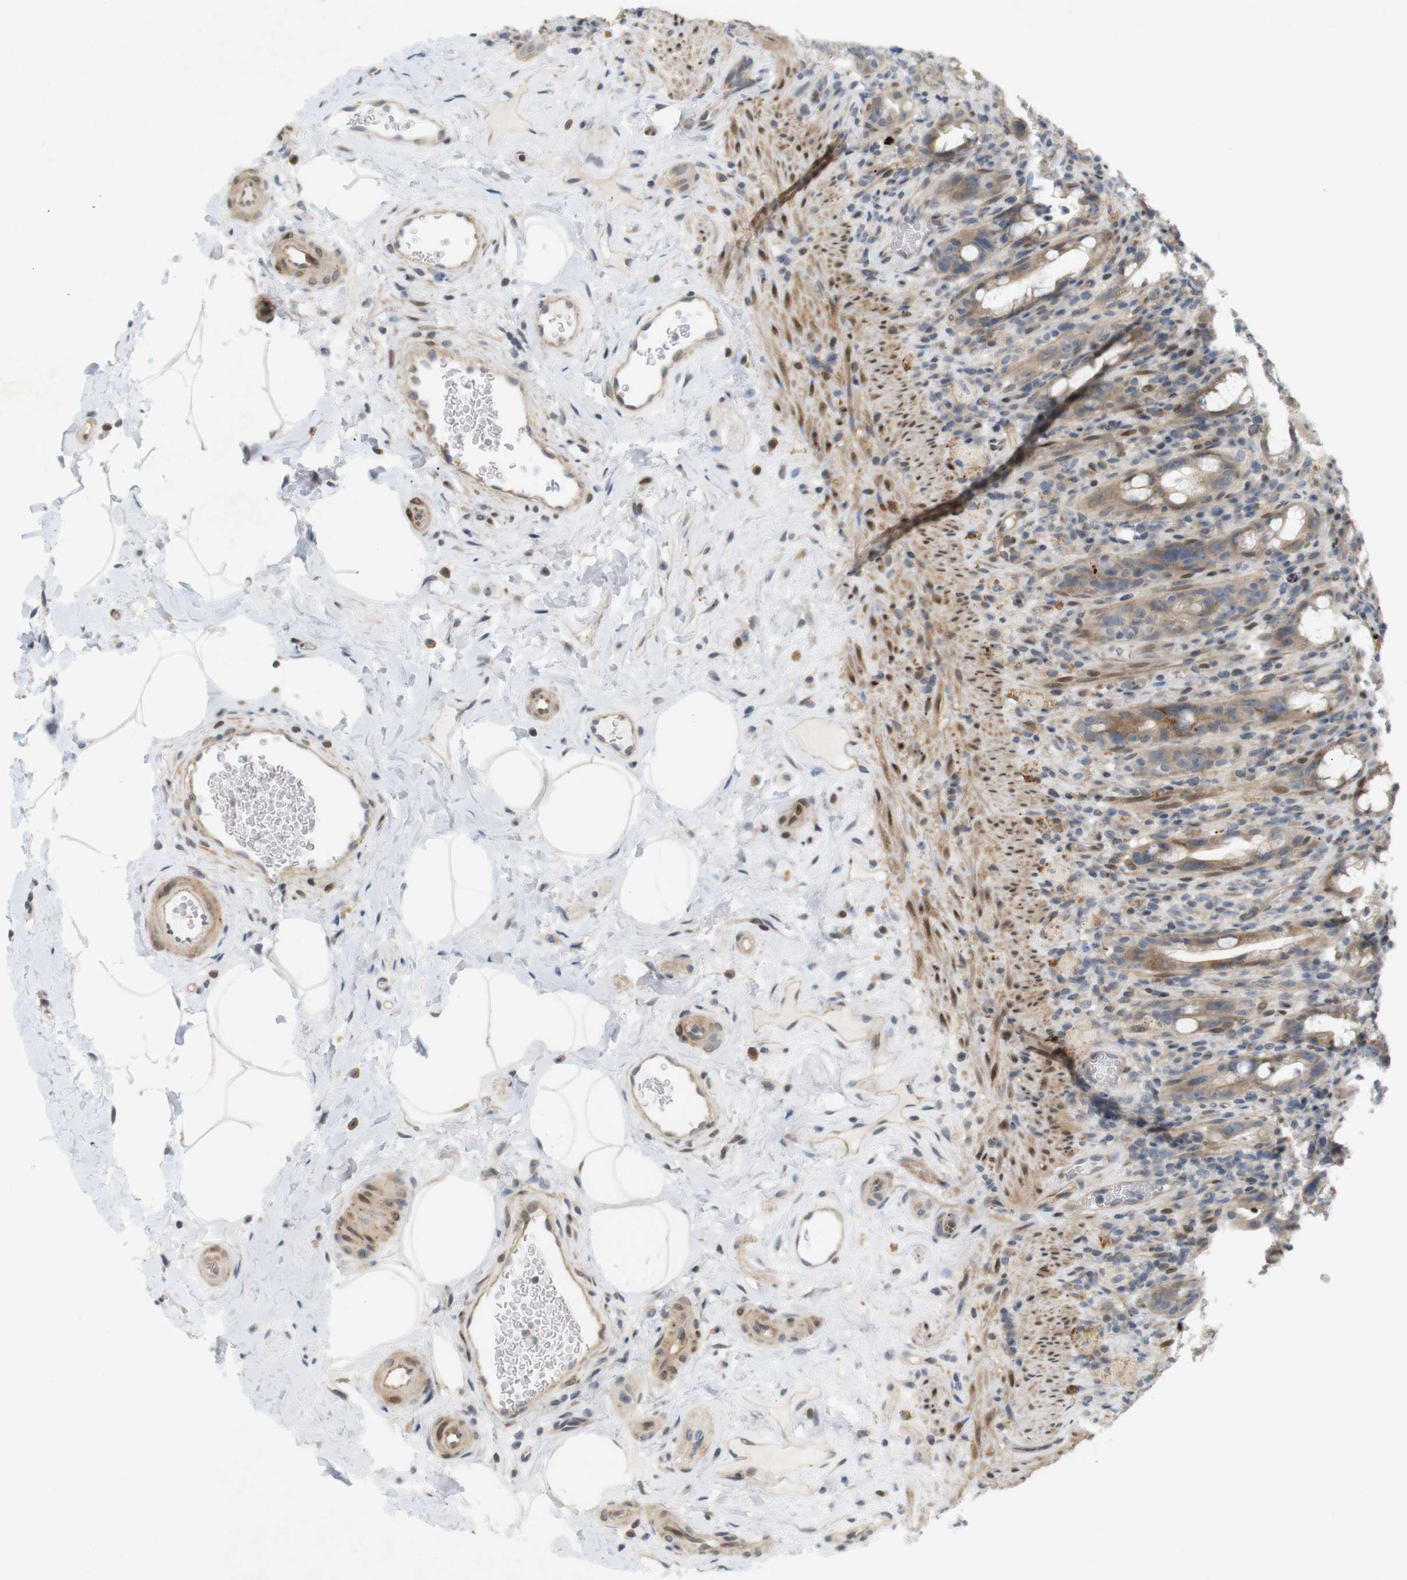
{"staining": {"intensity": "moderate", "quantity": "25%-75%", "location": "cytoplasmic/membranous"}, "tissue": "rectum", "cell_type": "Glandular cells", "image_type": "normal", "snomed": [{"axis": "morphology", "description": "Normal tissue, NOS"}, {"axis": "topography", "description": "Rectum"}], "caption": "Immunohistochemical staining of benign rectum demonstrates moderate cytoplasmic/membranous protein staining in about 25%-75% of glandular cells.", "gene": "PPP1R14A", "patient": {"sex": "male", "age": 44}}